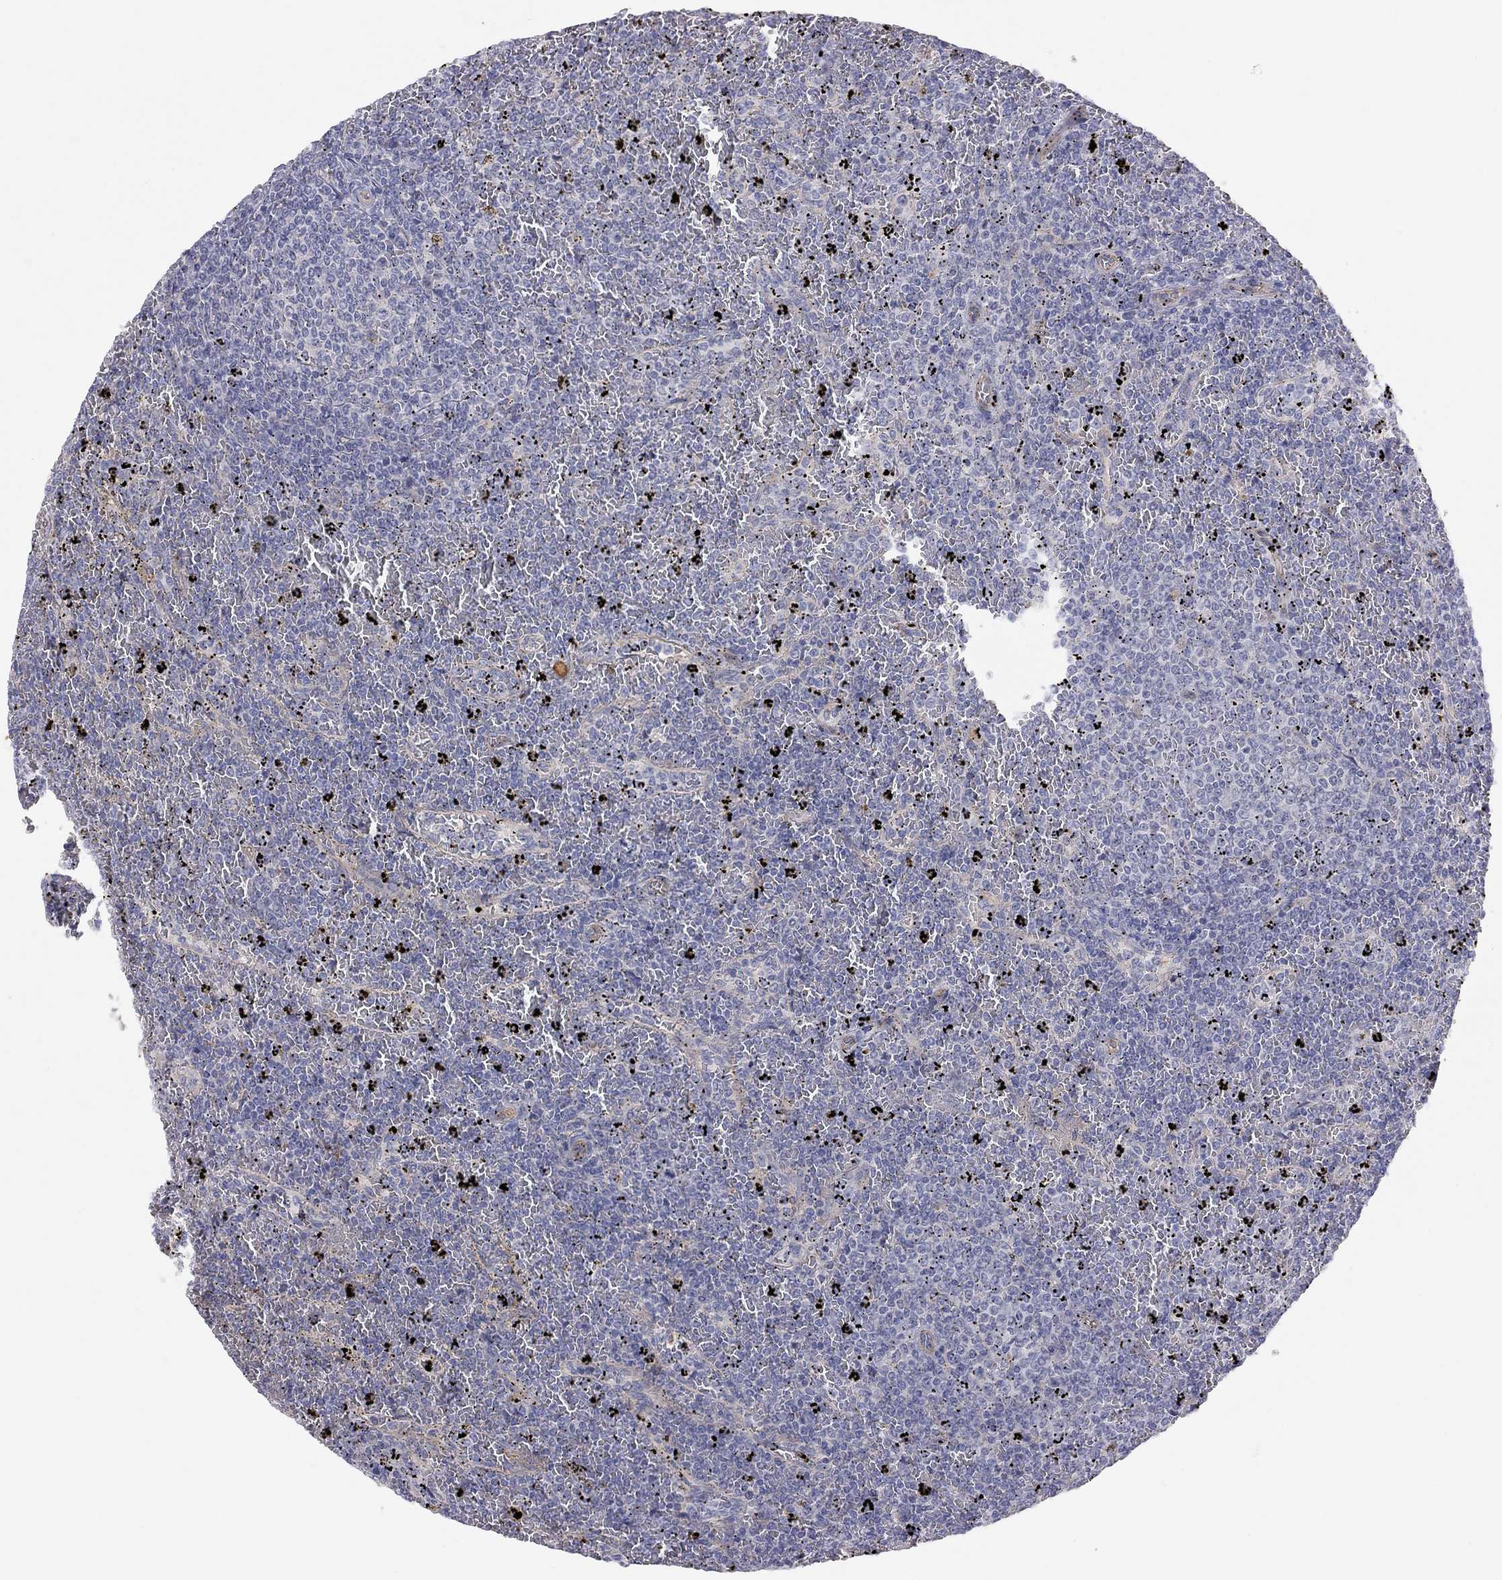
{"staining": {"intensity": "negative", "quantity": "none", "location": "none"}, "tissue": "lymphoma", "cell_type": "Tumor cells", "image_type": "cancer", "snomed": [{"axis": "morphology", "description": "Malignant lymphoma, non-Hodgkin's type, Low grade"}, {"axis": "topography", "description": "Spleen"}], "caption": "An IHC image of lymphoma is shown. There is no staining in tumor cells of lymphoma.", "gene": "GPRC5B", "patient": {"sex": "female", "age": 77}}